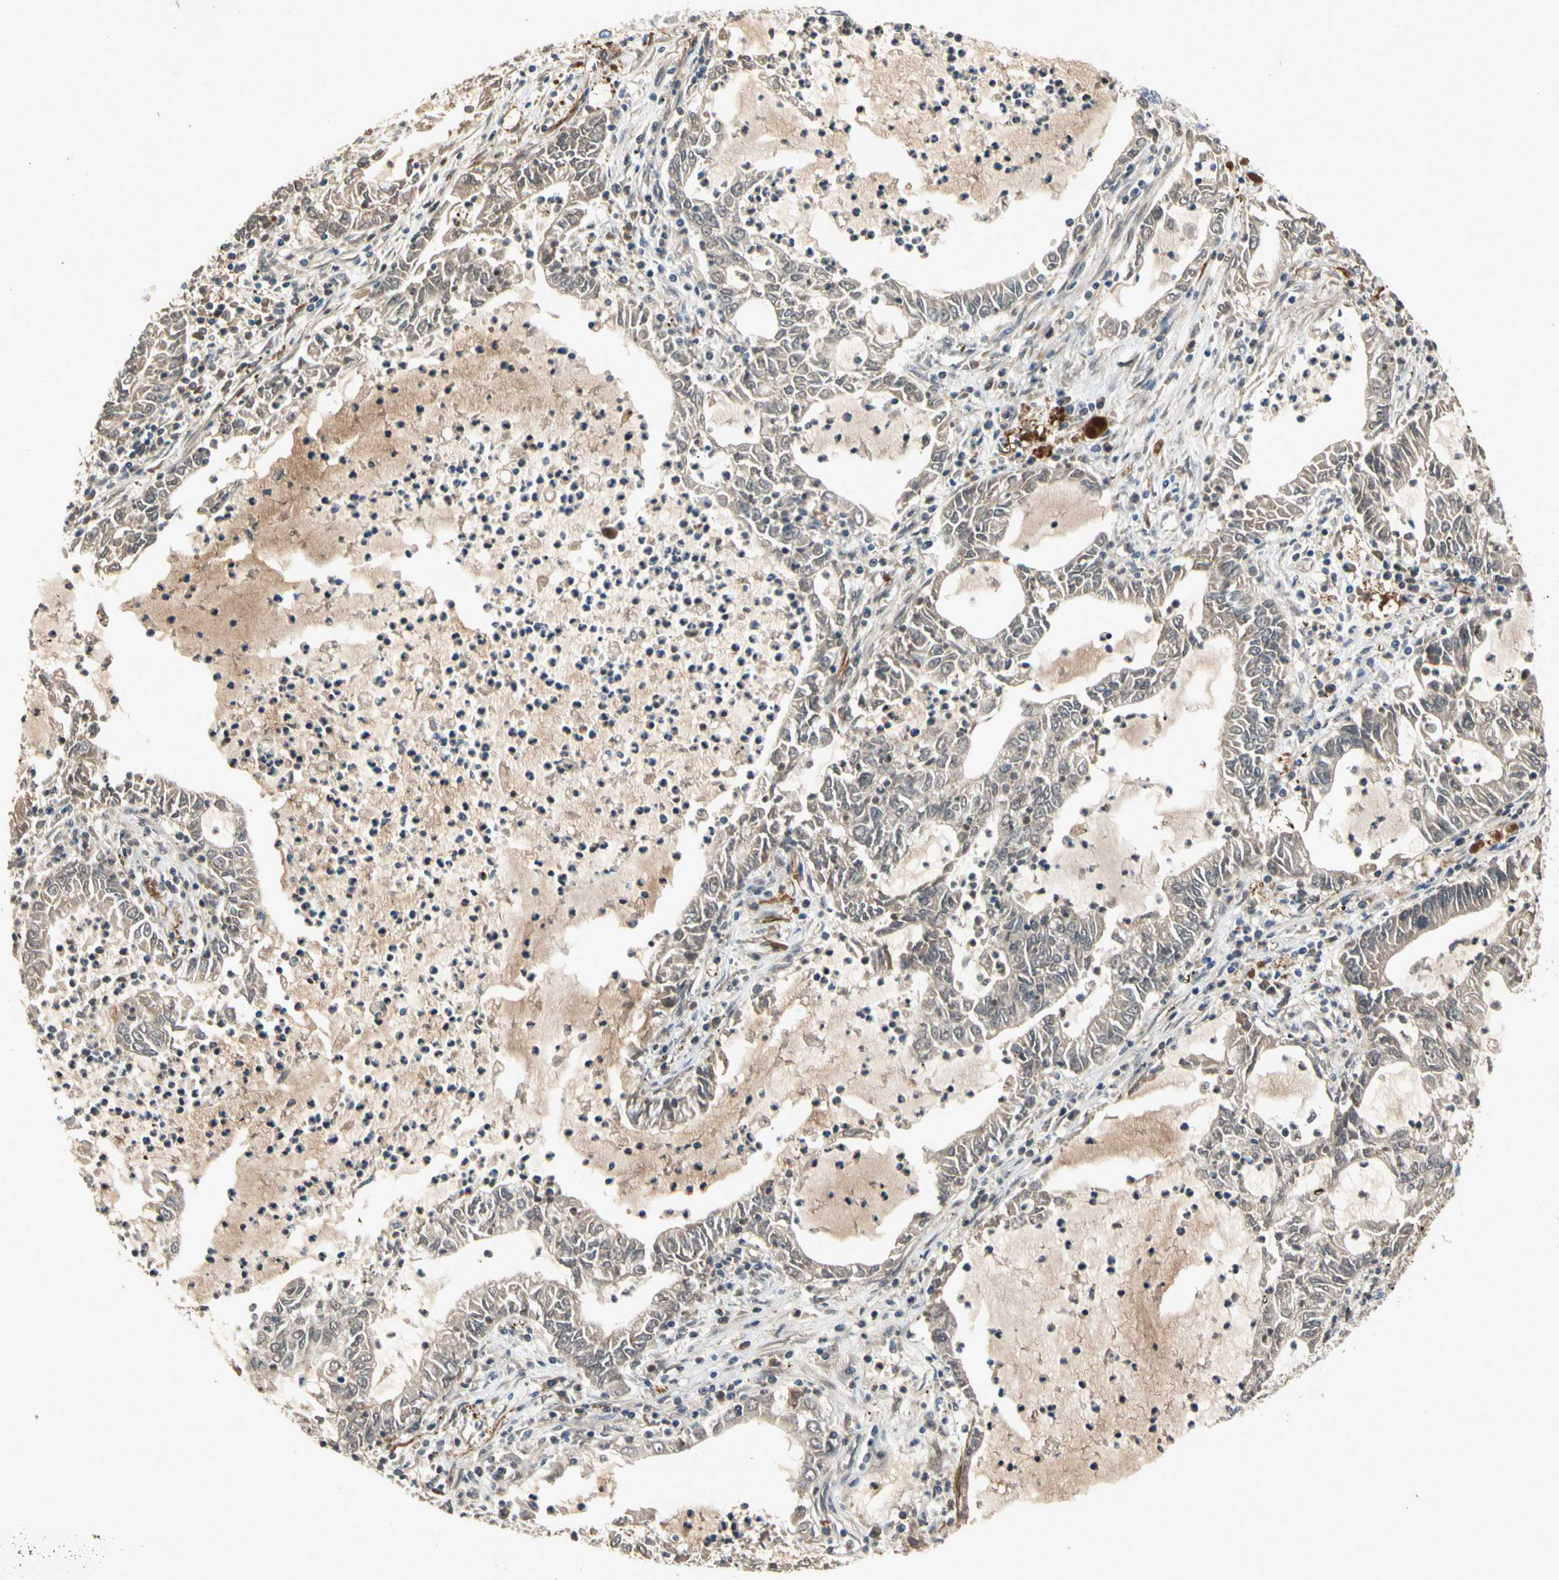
{"staining": {"intensity": "moderate", "quantity": "<25%", "location": "cytoplasmic/membranous"}, "tissue": "lung cancer", "cell_type": "Tumor cells", "image_type": "cancer", "snomed": [{"axis": "morphology", "description": "Adenocarcinoma, NOS"}, {"axis": "topography", "description": "Lung"}], "caption": "There is low levels of moderate cytoplasmic/membranous positivity in tumor cells of lung cancer (adenocarcinoma), as demonstrated by immunohistochemical staining (brown color).", "gene": "CRTAC1", "patient": {"sex": "female", "age": 51}}